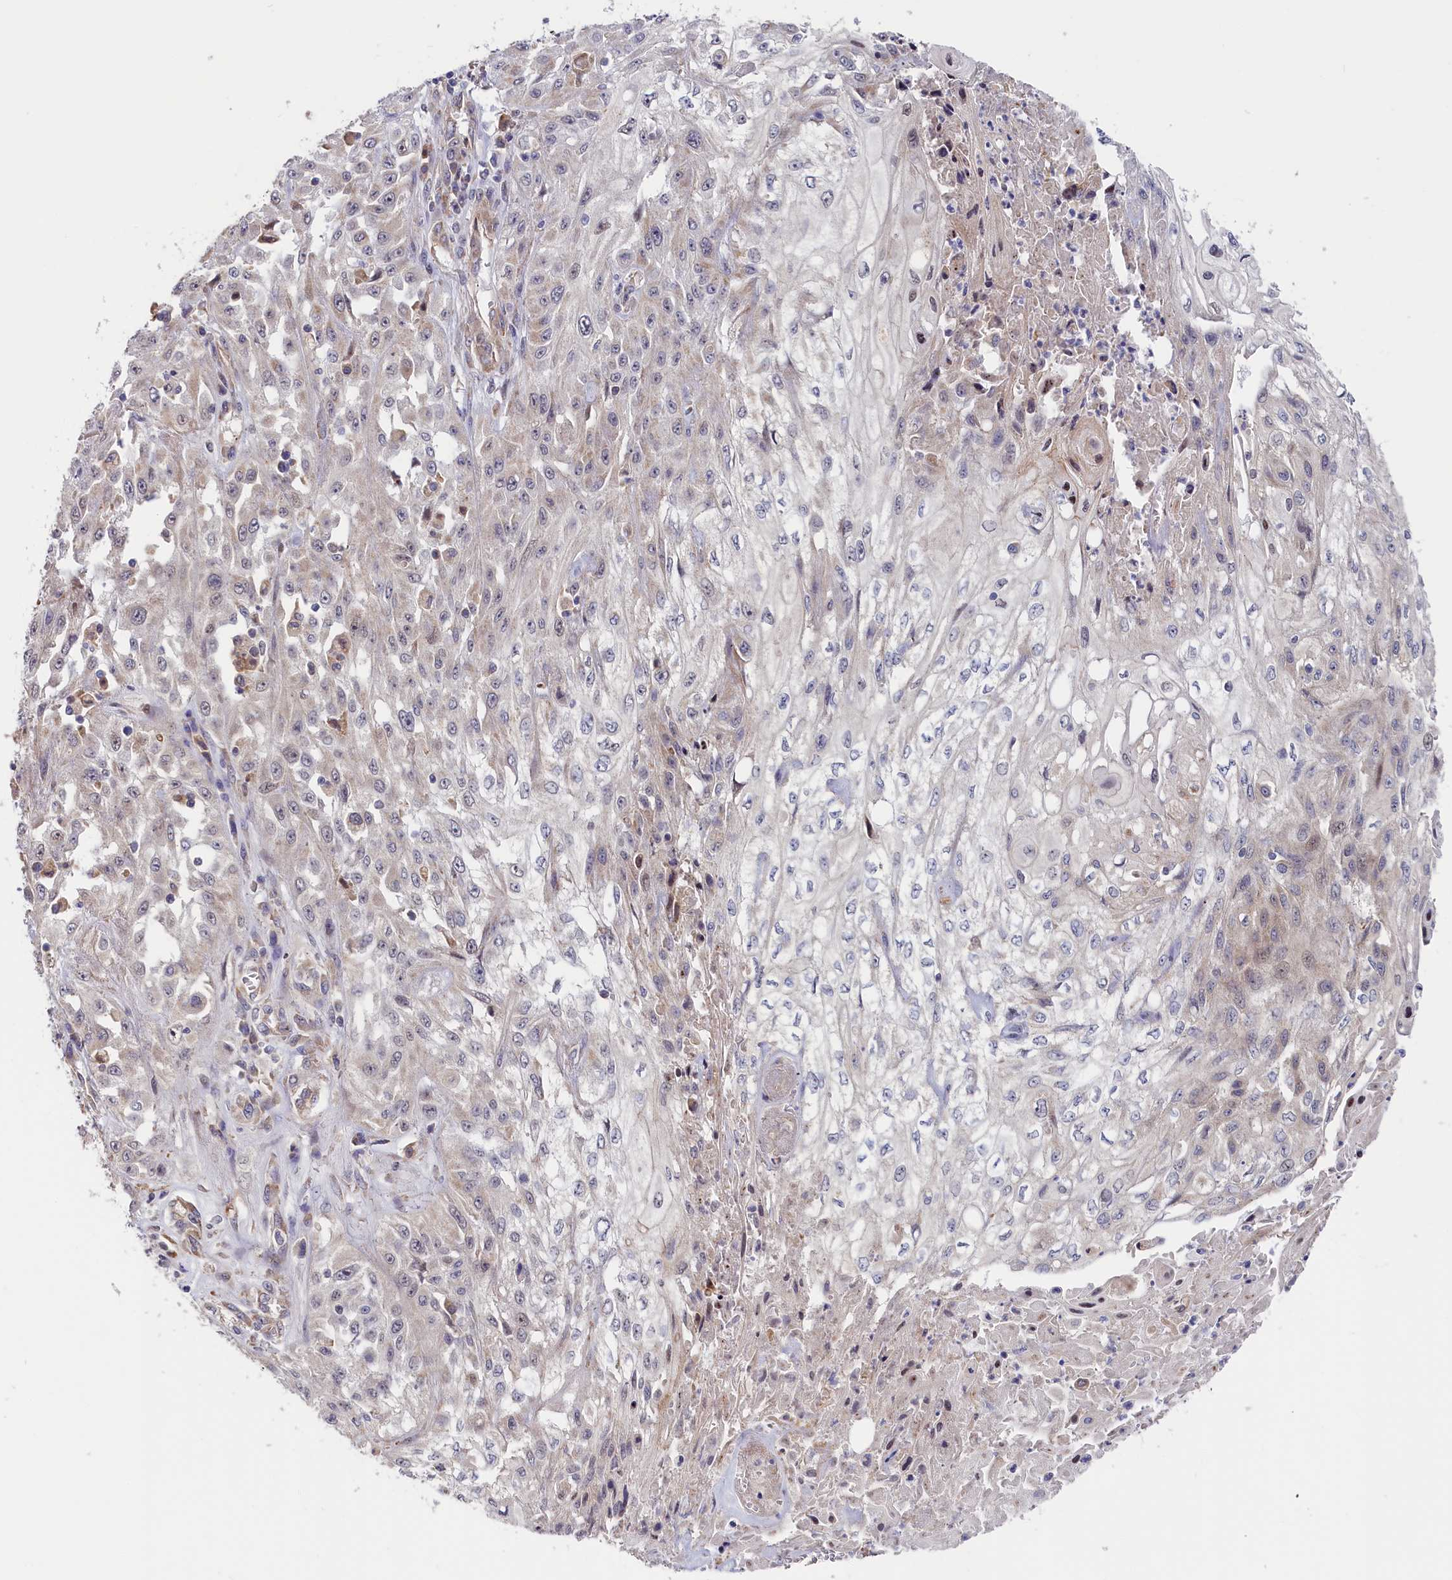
{"staining": {"intensity": "negative", "quantity": "none", "location": "none"}, "tissue": "skin cancer", "cell_type": "Tumor cells", "image_type": "cancer", "snomed": [{"axis": "morphology", "description": "Squamous cell carcinoma, NOS"}, {"axis": "morphology", "description": "Squamous cell carcinoma, metastatic, NOS"}, {"axis": "topography", "description": "Skin"}, {"axis": "topography", "description": "Lymph node"}], "caption": "The image reveals no significant staining in tumor cells of skin squamous cell carcinoma.", "gene": "CEP44", "patient": {"sex": "male", "age": 75}}